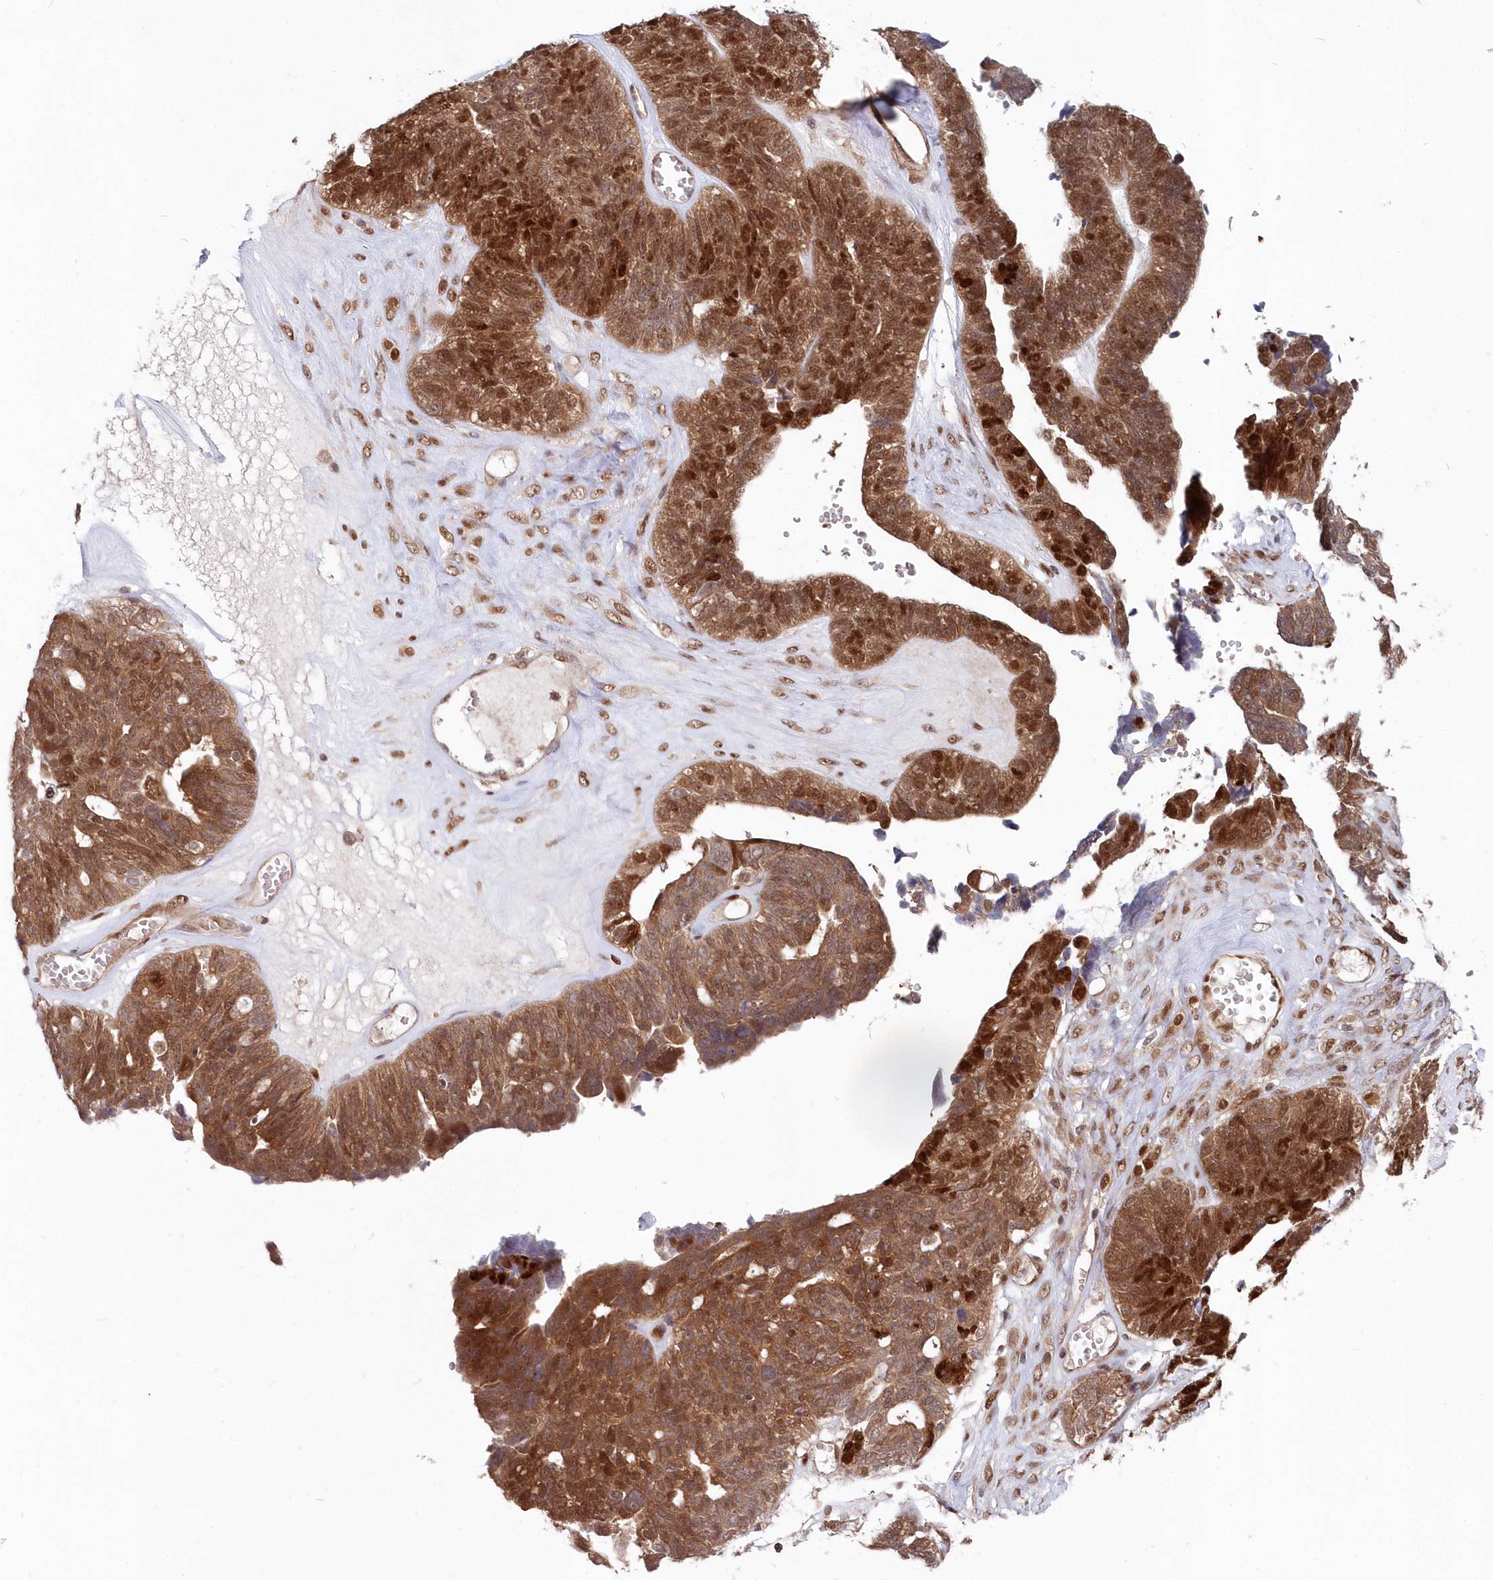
{"staining": {"intensity": "strong", "quantity": ">75%", "location": "cytoplasmic/membranous,nuclear"}, "tissue": "ovarian cancer", "cell_type": "Tumor cells", "image_type": "cancer", "snomed": [{"axis": "morphology", "description": "Cystadenocarcinoma, serous, NOS"}, {"axis": "topography", "description": "Ovary"}], "caption": "About >75% of tumor cells in human ovarian cancer reveal strong cytoplasmic/membranous and nuclear protein positivity as visualized by brown immunohistochemical staining.", "gene": "ABHD14B", "patient": {"sex": "female", "age": 79}}